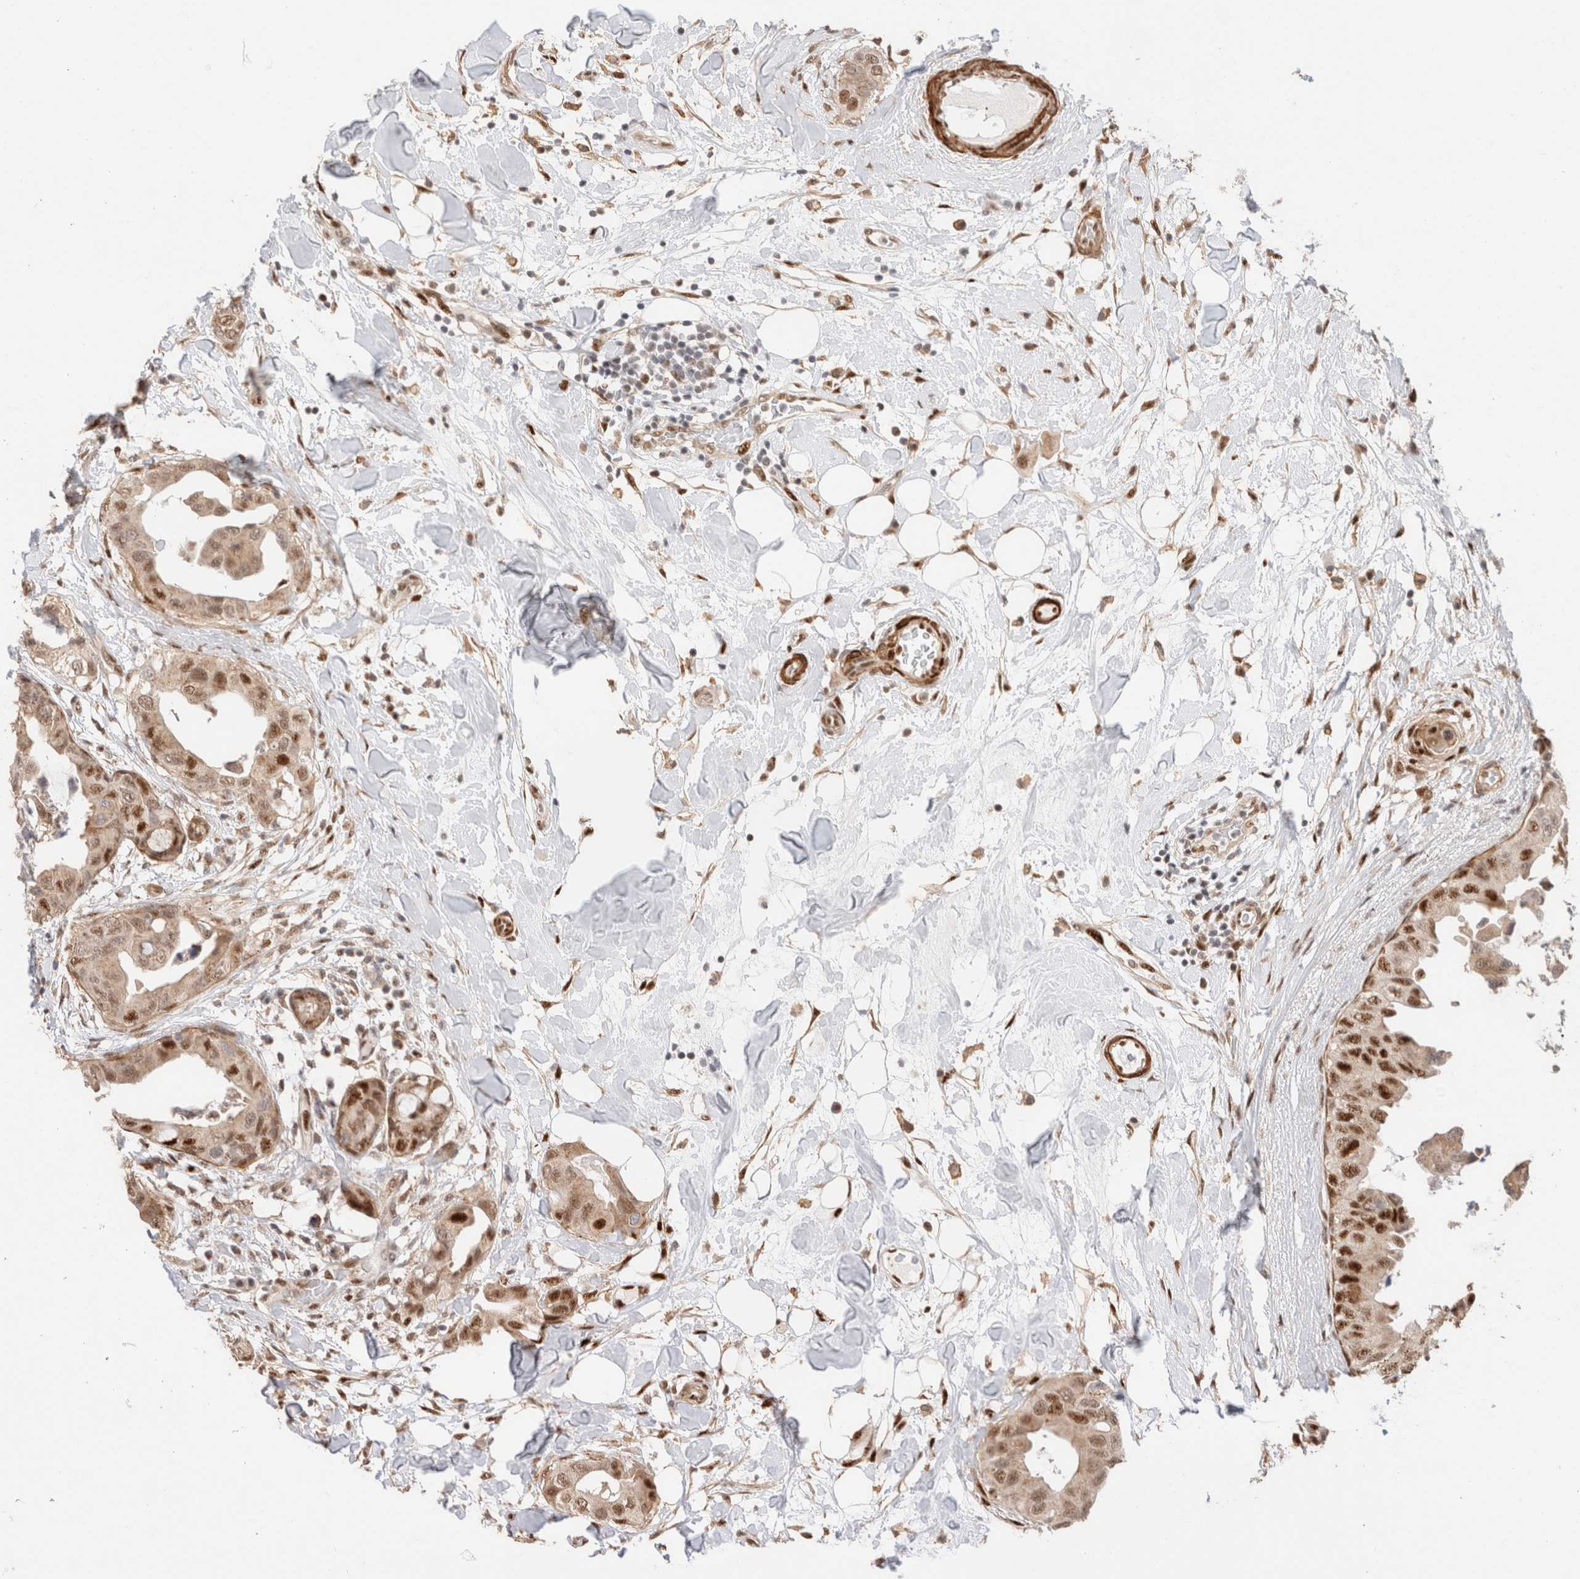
{"staining": {"intensity": "moderate", "quantity": ">75%", "location": "nuclear"}, "tissue": "breast cancer", "cell_type": "Tumor cells", "image_type": "cancer", "snomed": [{"axis": "morphology", "description": "Duct carcinoma"}, {"axis": "topography", "description": "Breast"}], "caption": "Approximately >75% of tumor cells in breast cancer (intraductal carcinoma) exhibit moderate nuclear protein staining as visualized by brown immunohistochemical staining.", "gene": "ID3", "patient": {"sex": "female", "age": 40}}